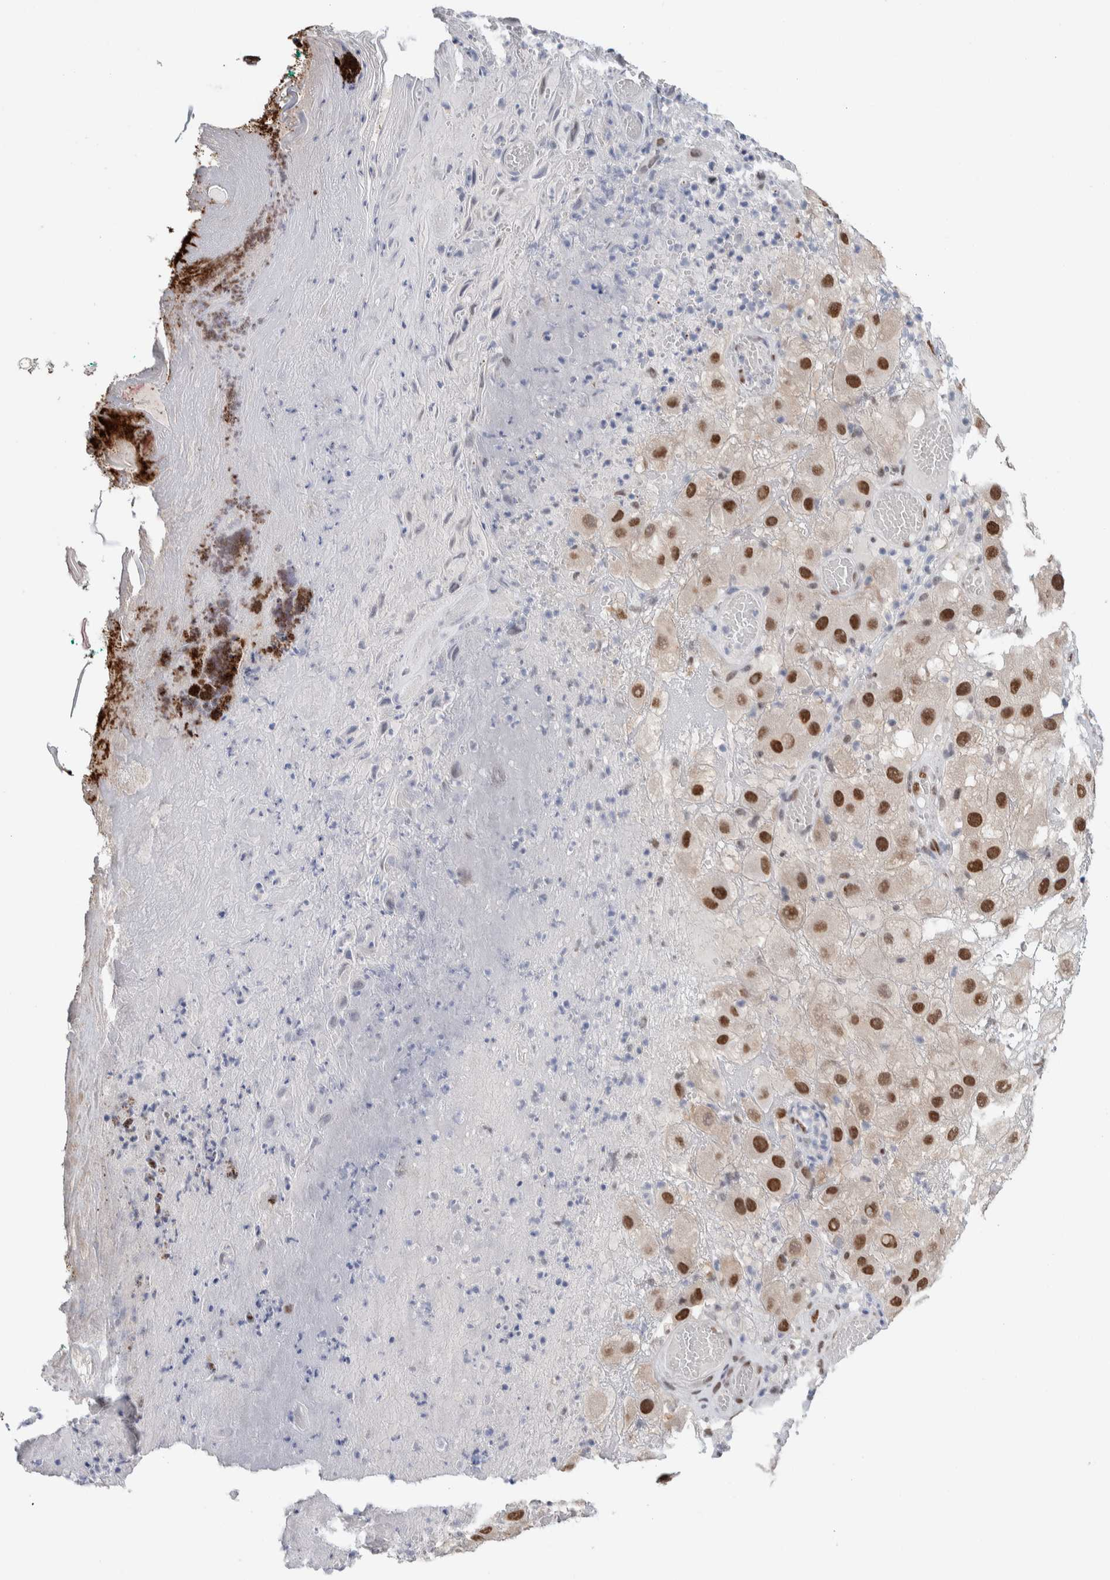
{"staining": {"intensity": "strong", "quantity": ">75%", "location": "nuclear"}, "tissue": "melanoma", "cell_type": "Tumor cells", "image_type": "cancer", "snomed": [{"axis": "morphology", "description": "Malignant melanoma, NOS"}, {"axis": "topography", "description": "Skin"}], "caption": "Malignant melanoma stained for a protein demonstrates strong nuclear positivity in tumor cells. (DAB IHC, brown staining for protein, blue staining for nuclei).", "gene": "PRMT1", "patient": {"sex": "female", "age": 81}}